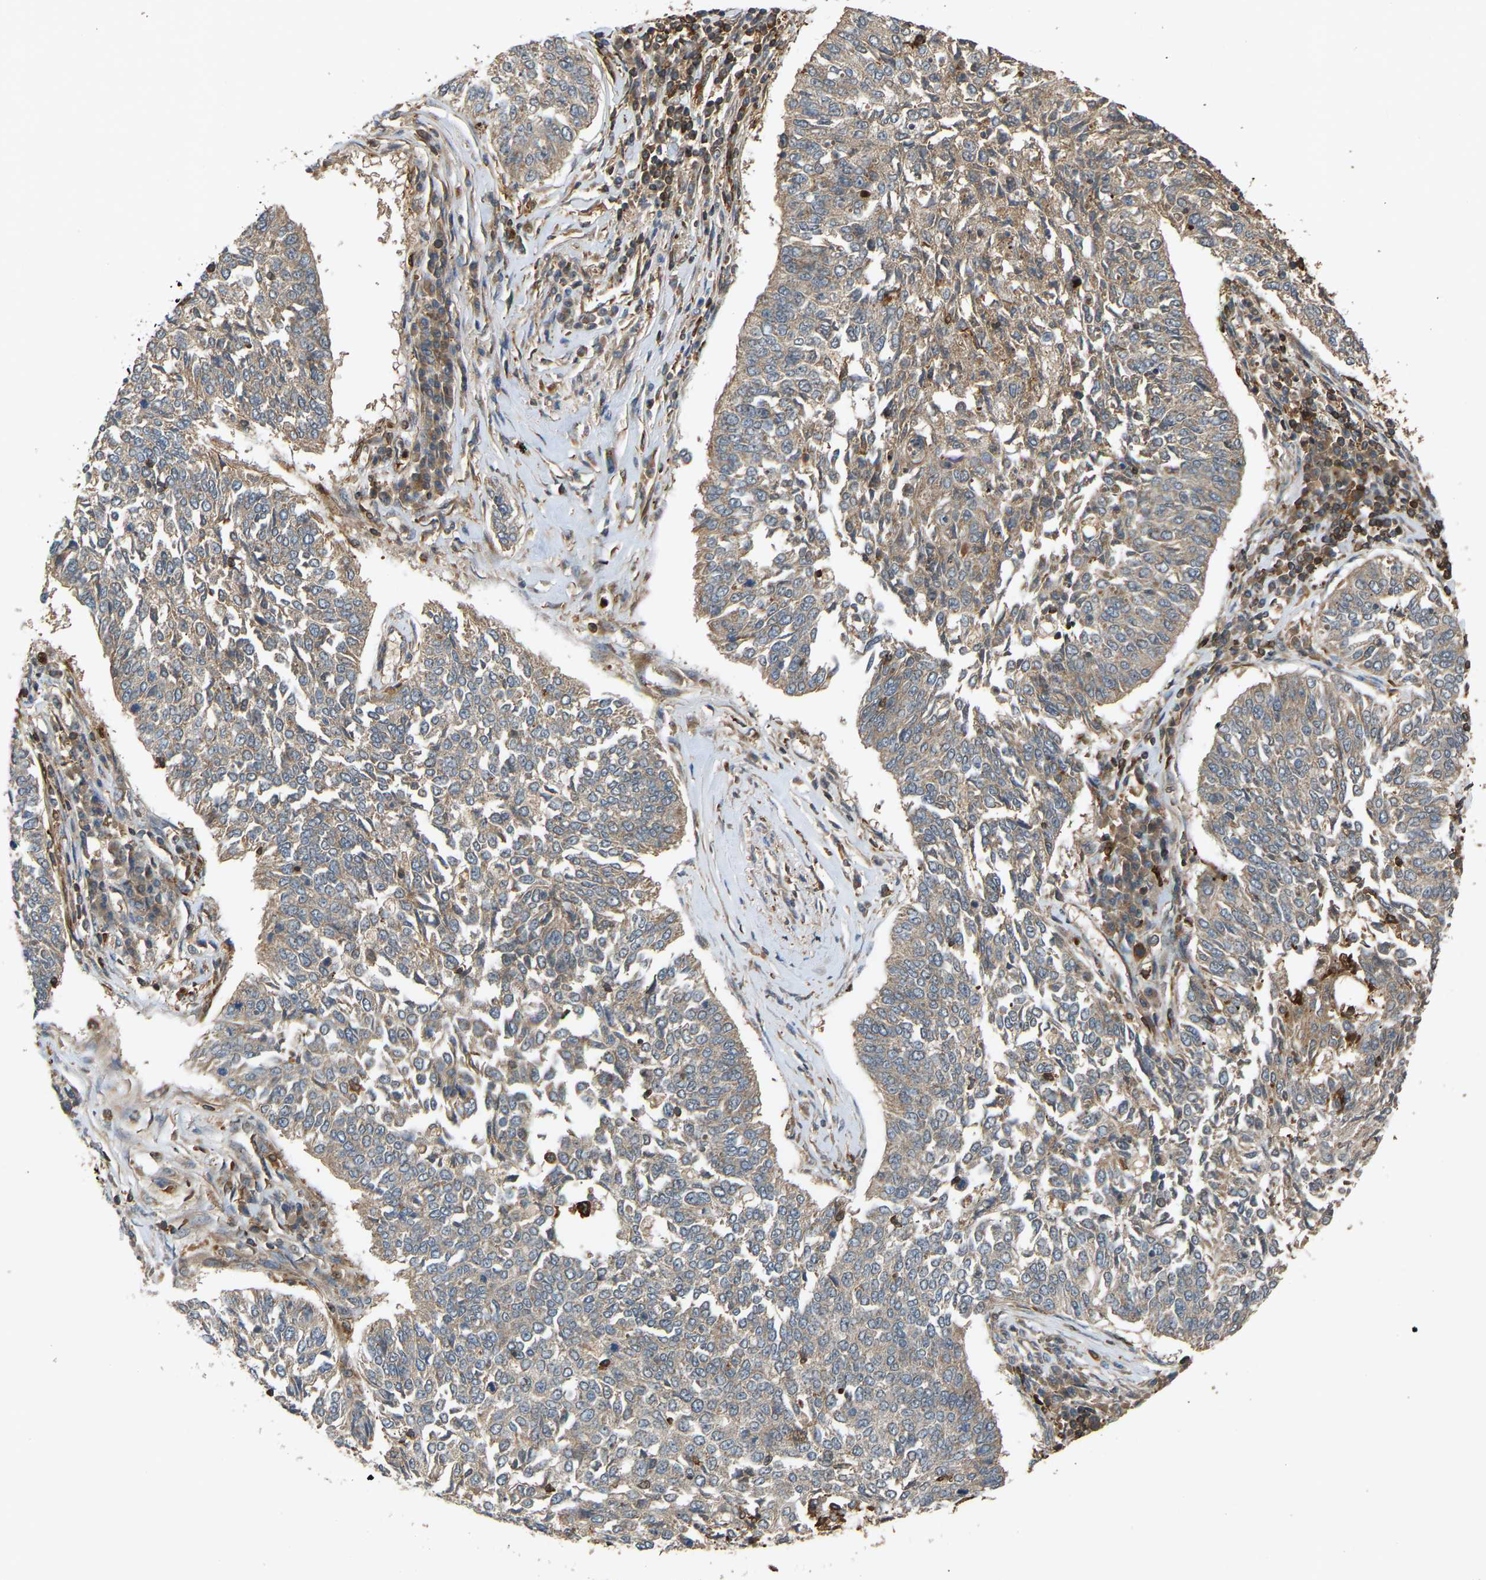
{"staining": {"intensity": "weak", "quantity": "25%-75%", "location": "cytoplasmic/membranous"}, "tissue": "lung cancer", "cell_type": "Tumor cells", "image_type": "cancer", "snomed": [{"axis": "morphology", "description": "Normal tissue, NOS"}, {"axis": "morphology", "description": "Squamous cell carcinoma, NOS"}, {"axis": "topography", "description": "Cartilage tissue"}, {"axis": "topography", "description": "Bronchus"}, {"axis": "topography", "description": "Lung"}], "caption": "Squamous cell carcinoma (lung) tissue reveals weak cytoplasmic/membranous staining in about 25%-75% of tumor cells Using DAB (brown) and hematoxylin (blue) stains, captured at high magnification using brightfield microscopy.", "gene": "GOPC", "patient": {"sex": "female", "age": 49}}